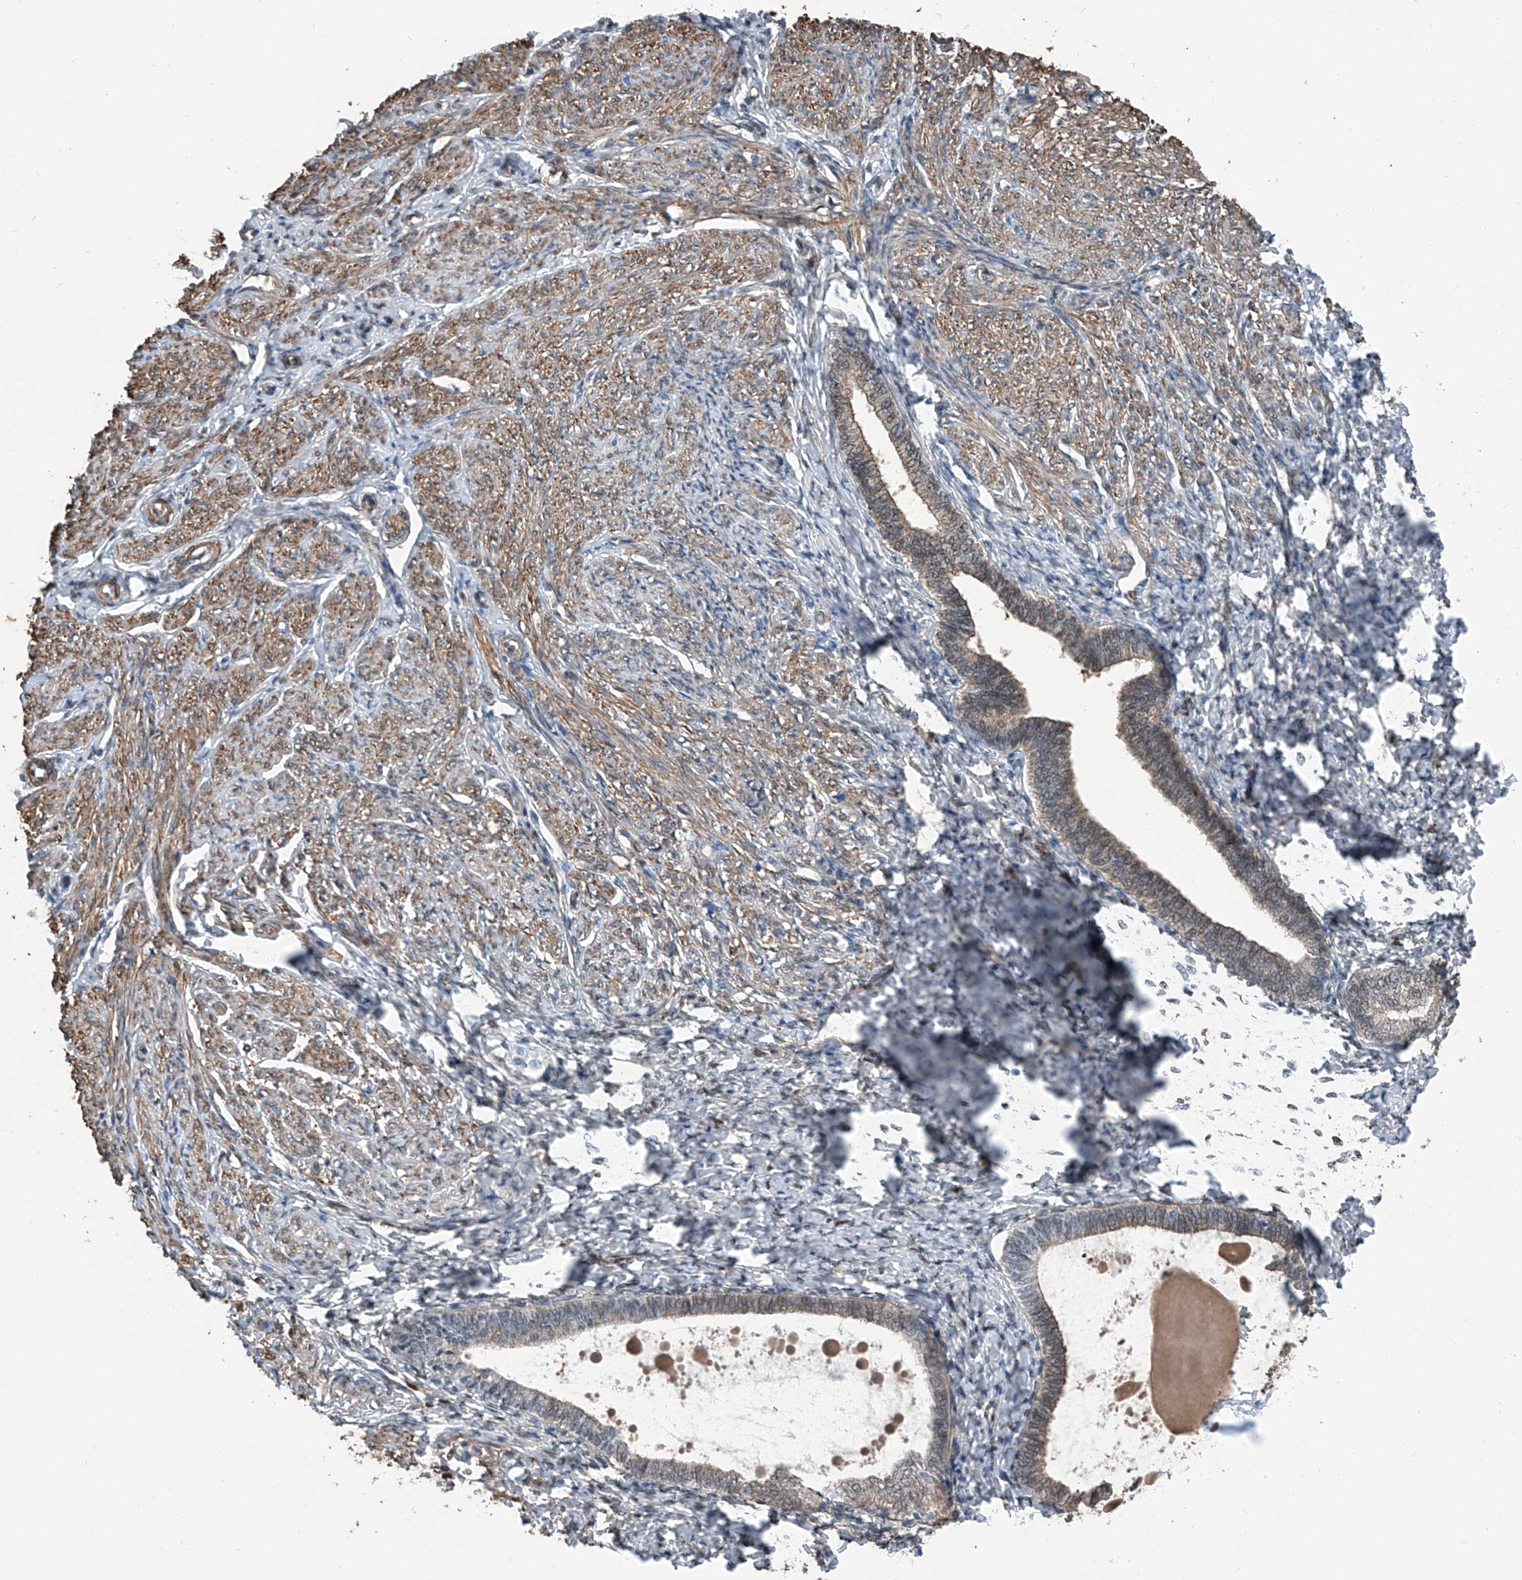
{"staining": {"intensity": "negative", "quantity": "none", "location": "none"}, "tissue": "endometrium", "cell_type": "Cells in endometrial stroma", "image_type": "normal", "snomed": [{"axis": "morphology", "description": "Normal tissue, NOS"}, {"axis": "topography", "description": "Endometrium"}], "caption": "A high-resolution photomicrograph shows IHC staining of normal endometrium, which displays no significant positivity in cells in endometrial stroma.", "gene": "HSPA6", "patient": {"sex": "female", "age": 72}}